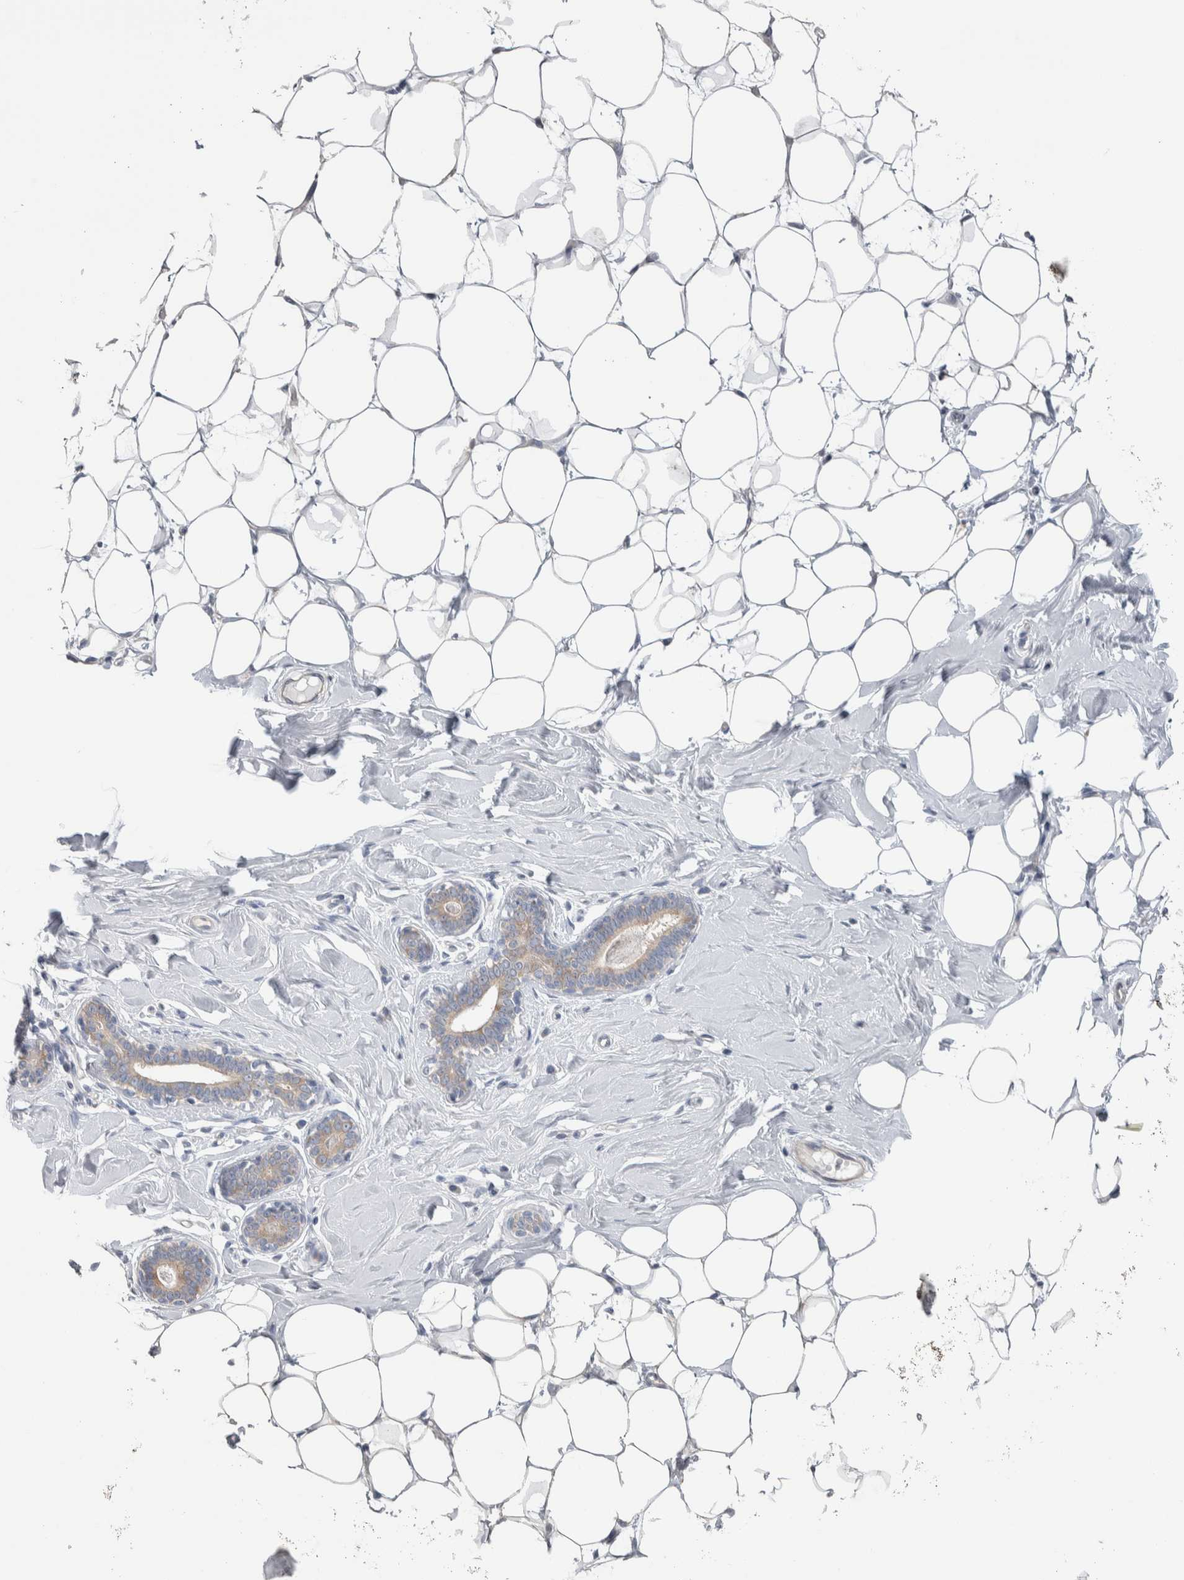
{"staining": {"intensity": "negative", "quantity": "none", "location": "none"}, "tissue": "breast", "cell_type": "Adipocytes", "image_type": "normal", "snomed": [{"axis": "morphology", "description": "Normal tissue, NOS"}, {"axis": "topography", "description": "Breast"}], "caption": "Immunohistochemical staining of normal human breast reveals no significant staining in adipocytes.", "gene": "GPHN", "patient": {"sex": "female", "age": 23}}